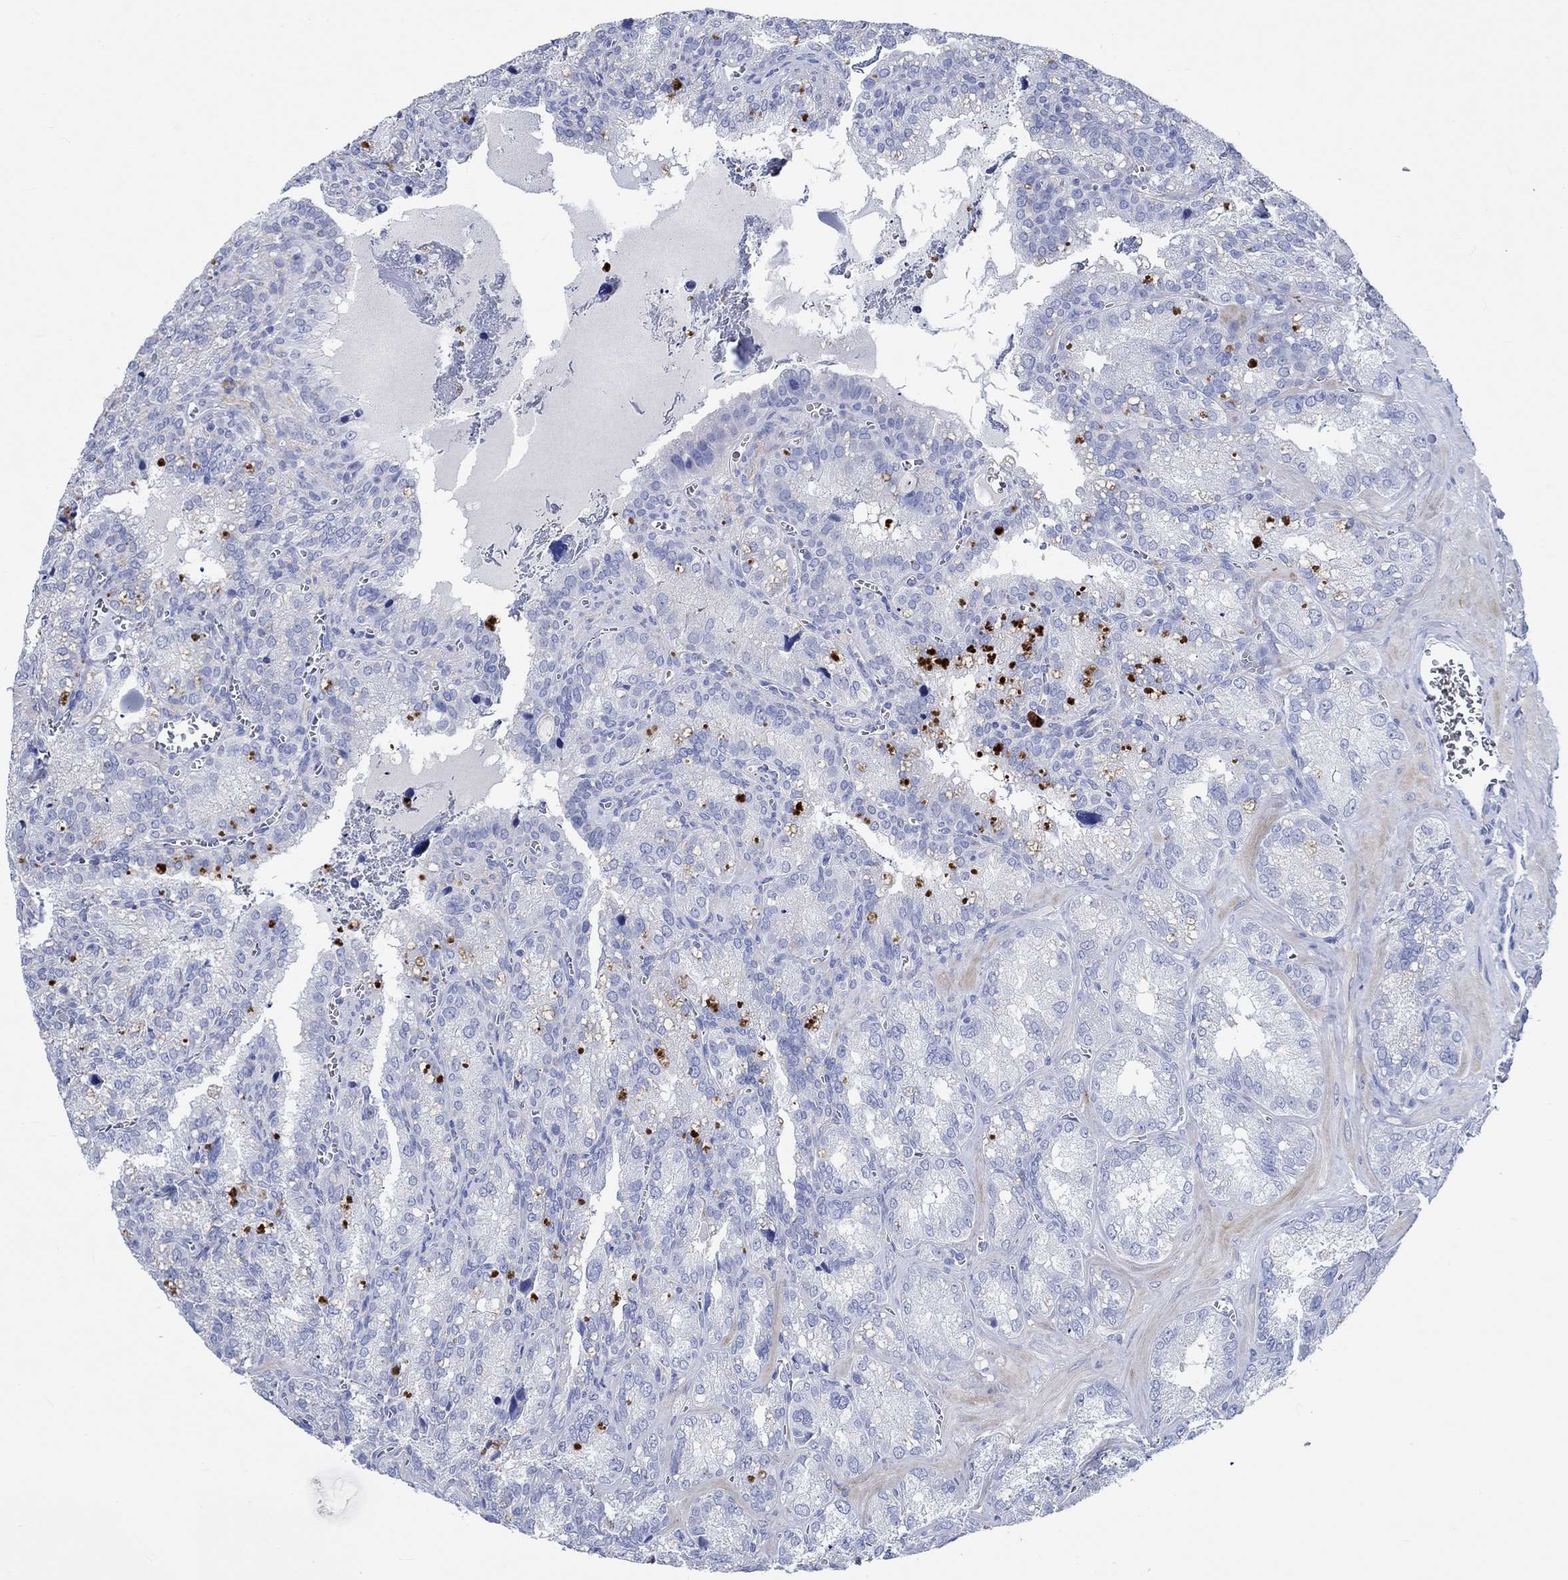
{"staining": {"intensity": "negative", "quantity": "none", "location": "none"}, "tissue": "seminal vesicle", "cell_type": "Glandular cells", "image_type": "normal", "snomed": [{"axis": "morphology", "description": "Normal tissue, NOS"}, {"axis": "topography", "description": "Seminal veicle"}], "caption": "The histopathology image demonstrates no staining of glandular cells in normal seminal vesicle.", "gene": "SHISA4", "patient": {"sex": "male", "age": 57}}